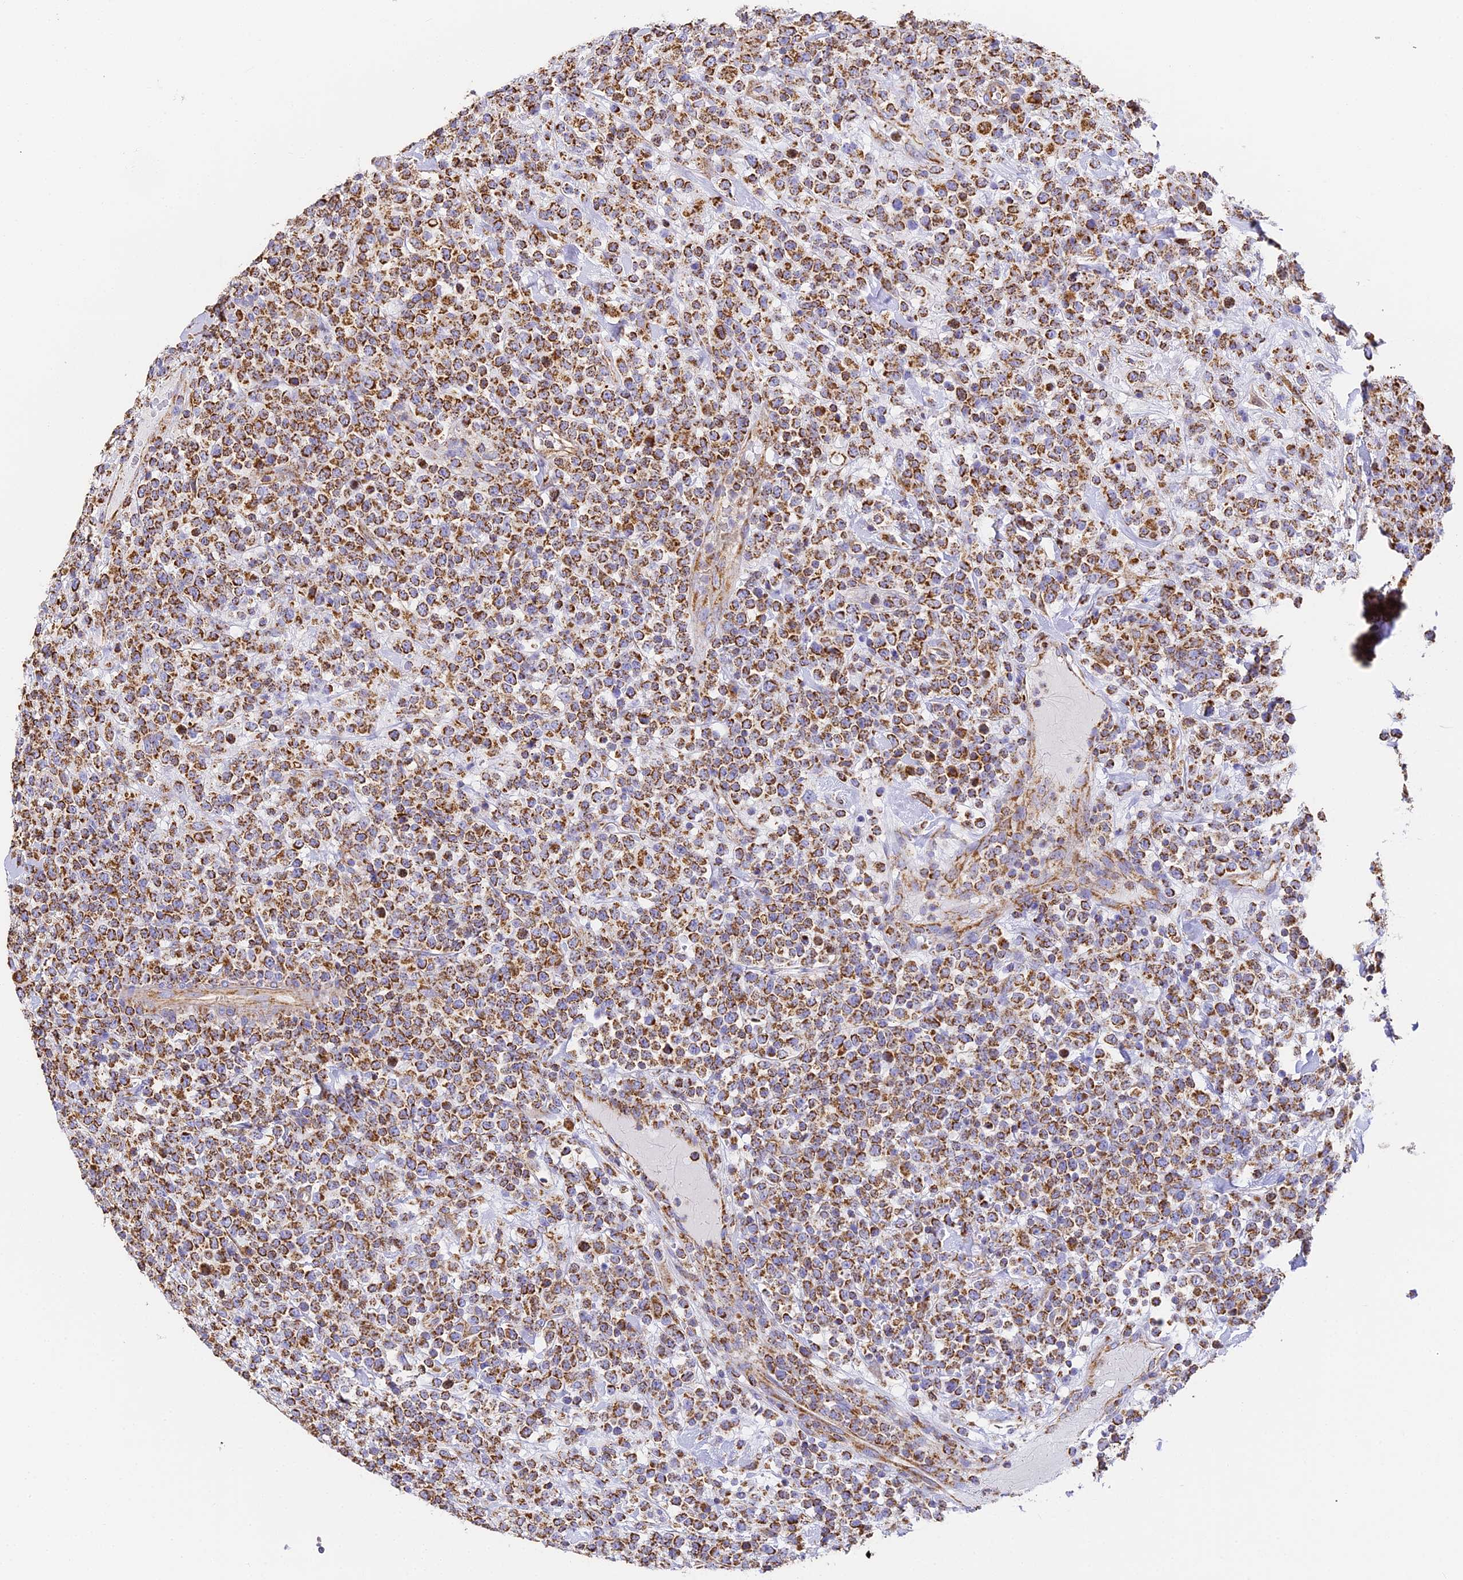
{"staining": {"intensity": "strong", "quantity": ">75%", "location": "cytoplasmic/membranous"}, "tissue": "lymphoma", "cell_type": "Tumor cells", "image_type": "cancer", "snomed": [{"axis": "morphology", "description": "Malignant lymphoma, non-Hodgkin's type, High grade"}, {"axis": "topography", "description": "Colon"}], "caption": "Human lymphoma stained for a protein (brown) shows strong cytoplasmic/membranous positive expression in about >75% of tumor cells.", "gene": "COX6C", "patient": {"sex": "female", "age": 53}}